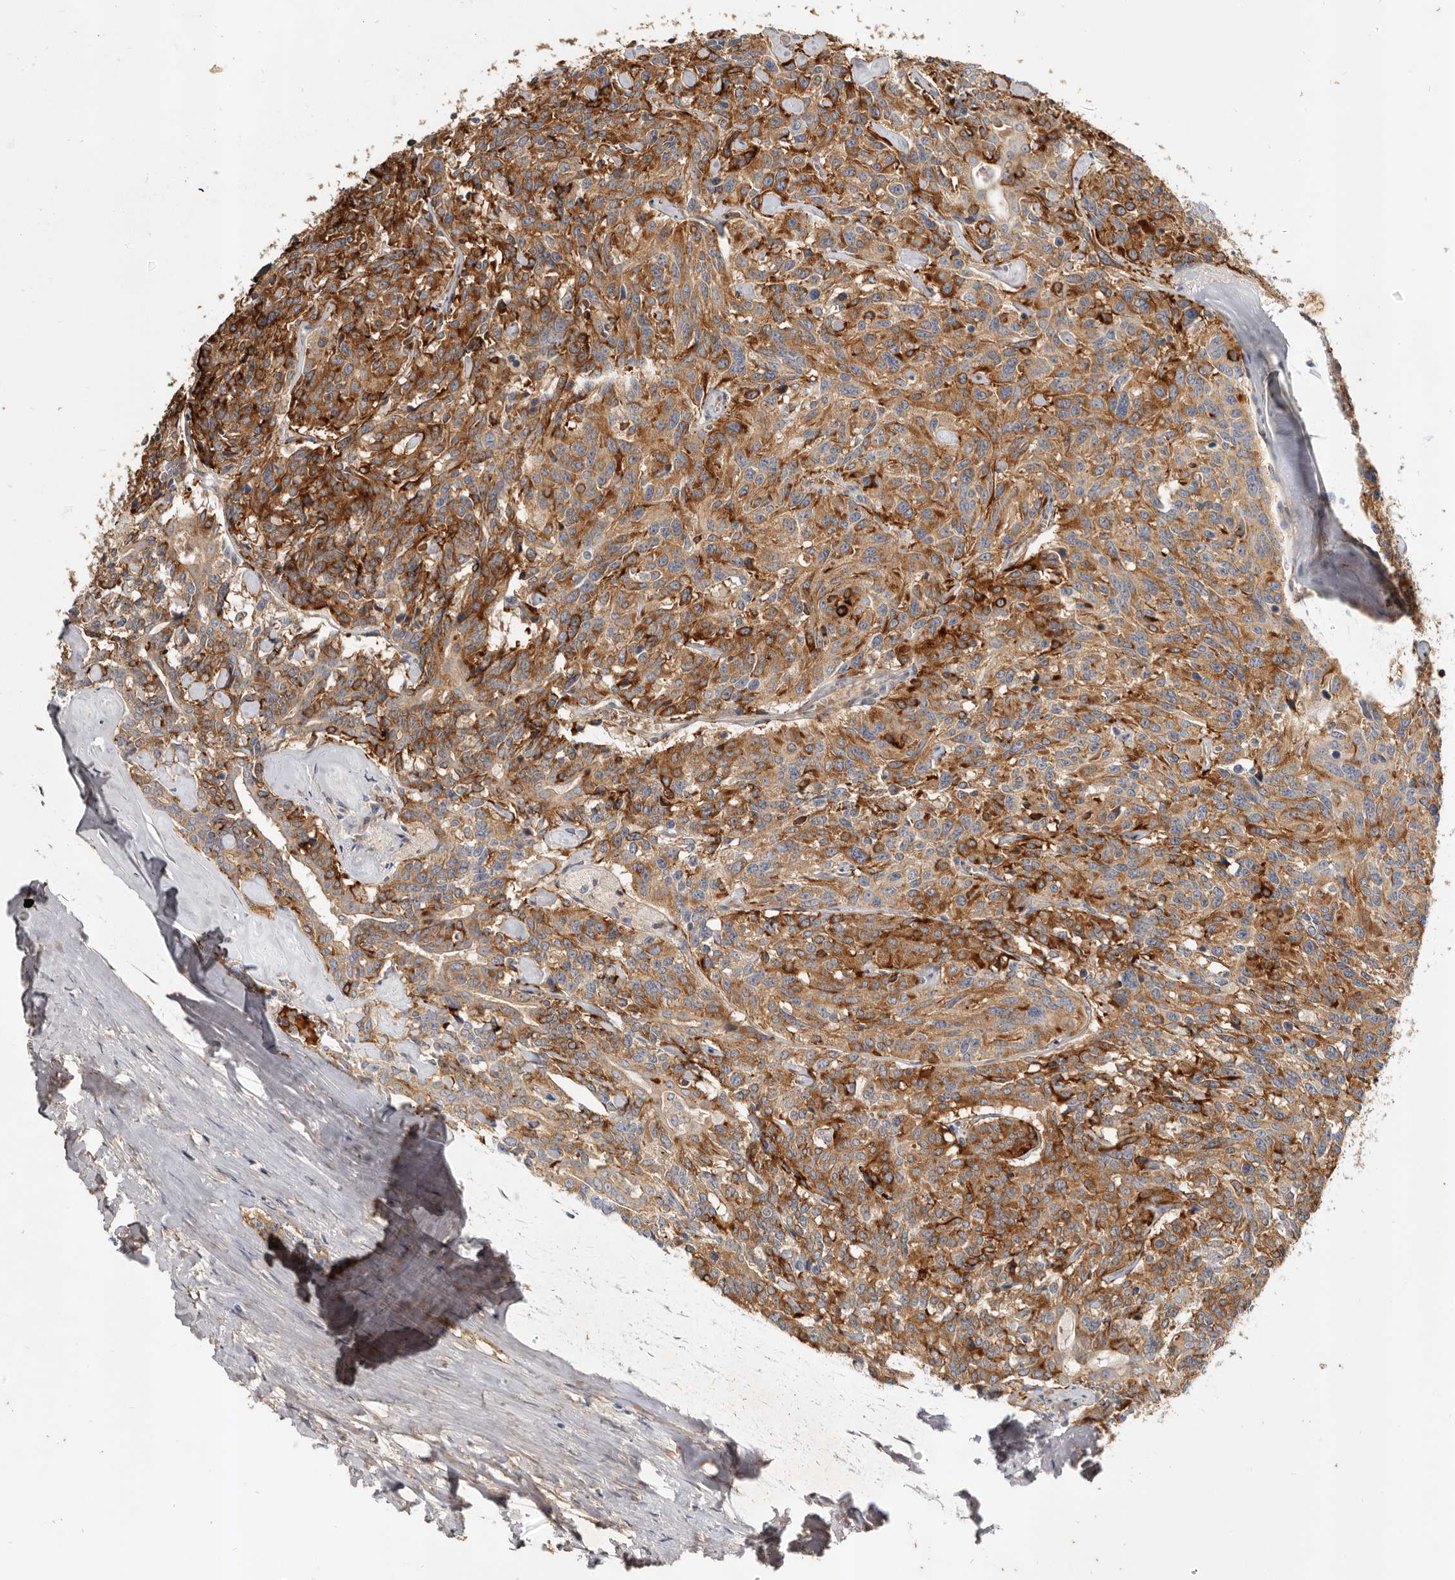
{"staining": {"intensity": "strong", "quantity": "25%-75%", "location": "cytoplasmic/membranous"}, "tissue": "carcinoid", "cell_type": "Tumor cells", "image_type": "cancer", "snomed": [{"axis": "morphology", "description": "Carcinoid, malignant, NOS"}, {"axis": "topography", "description": "Lung"}], "caption": "Carcinoid tissue exhibits strong cytoplasmic/membranous expression in approximately 25%-75% of tumor cells (Stains: DAB (3,3'-diaminobenzidine) in brown, nuclei in blue, Microscopy: brightfield microscopy at high magnification).", "gene": "ADAMTS9", "patient": {"sex": "female", "age": 46}}